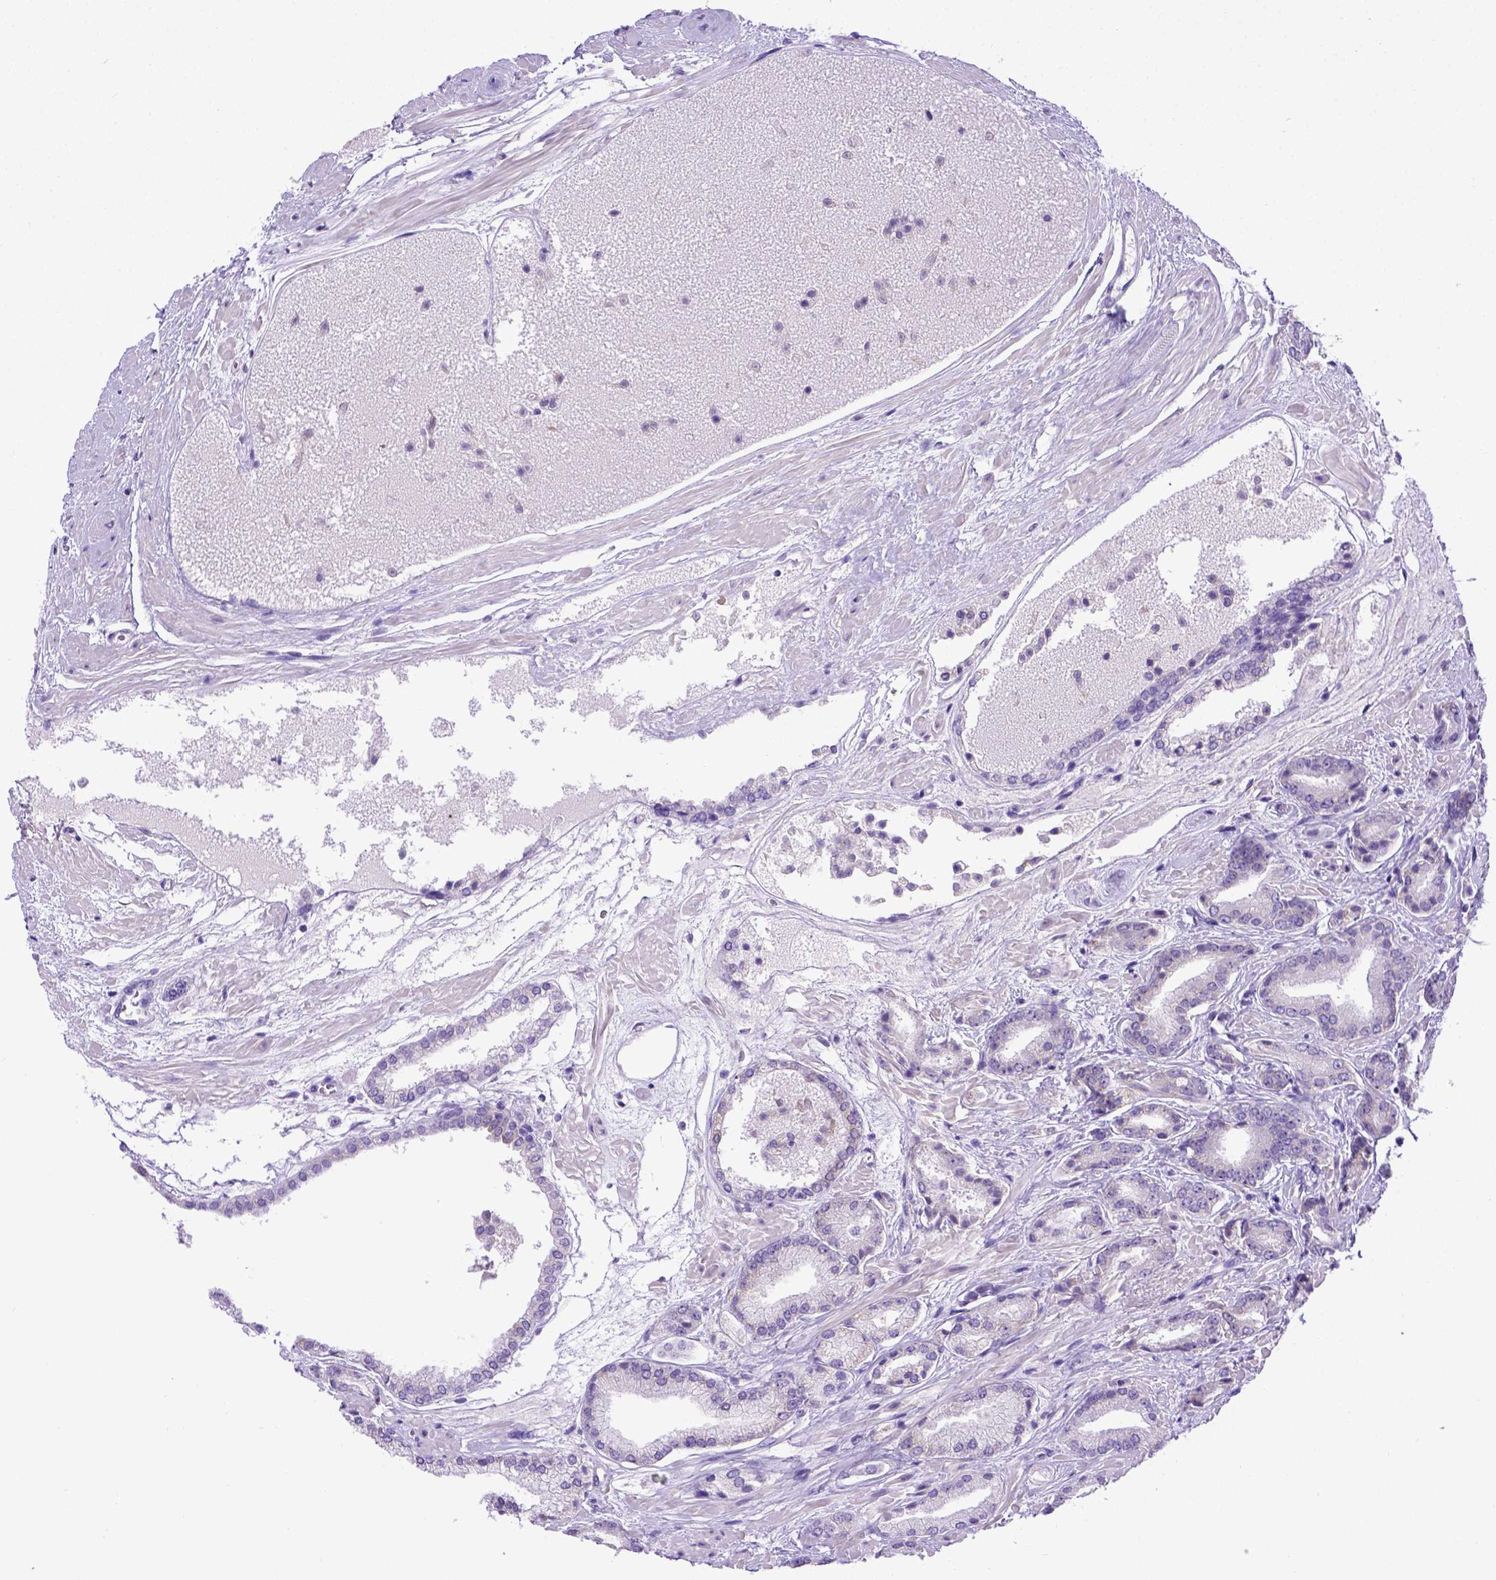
{"staining": {"intensity": "negative", "quantity": "none", "location": "none"}, "tissue": "prostate cancer", "cell_type": "Tumor cells", "image_type": "cancer", "snomed": [{"axis": "morphology", "description": "Adenocarcinoma, High grade"}, {"axis": "topography", "description": "Prostate"}], "caption": "Immunohistochemistry image of neoplastic tissue: high-grade adenocarcinoma (prostate) stained with DAB (3,3'-diaminobenzidine) shows no significant protein staining in tumor cells.", "gene": "PTGES", "patient": {"sex": "male", "age": 56}}